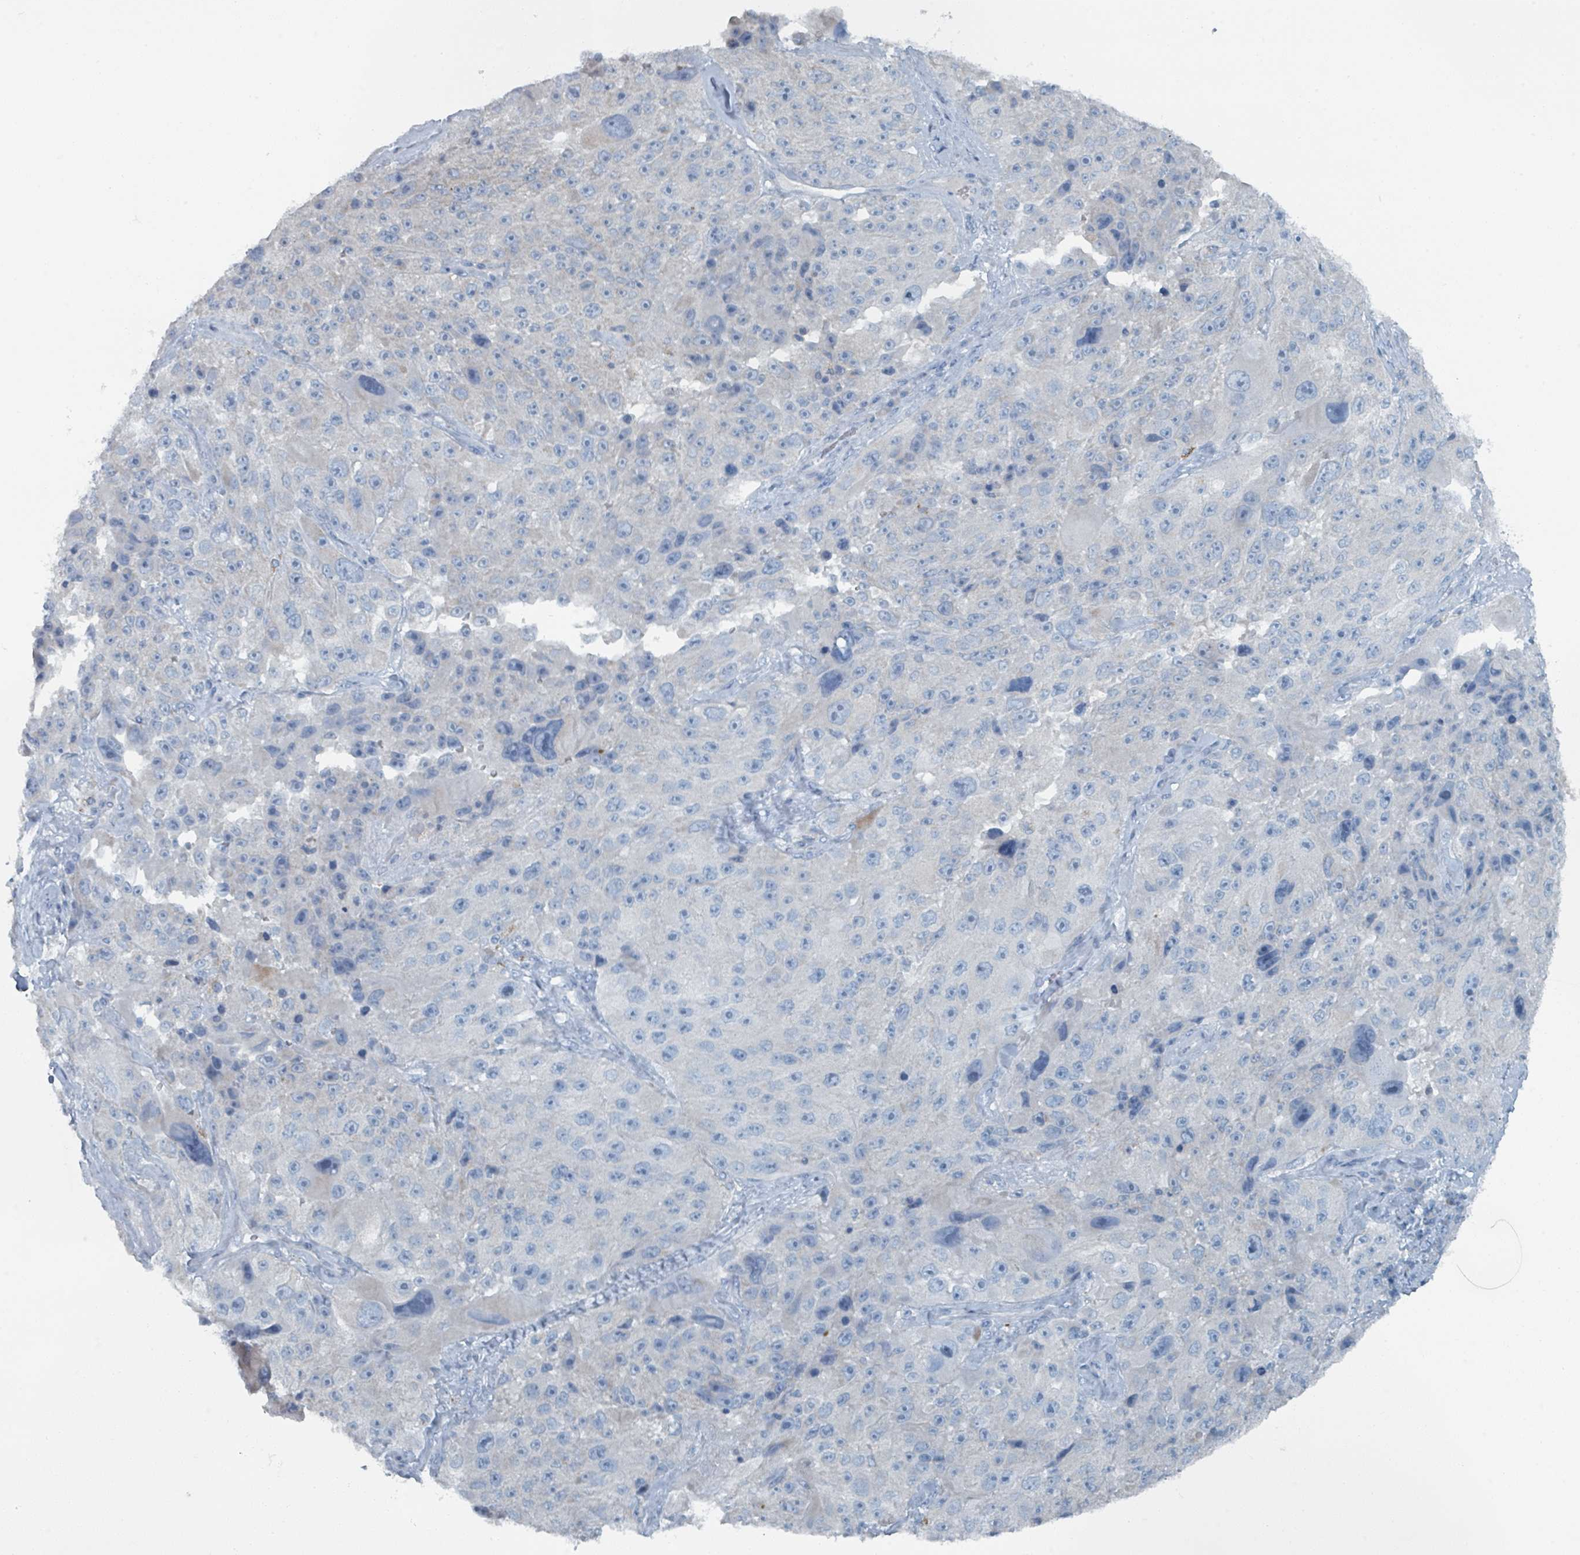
{"staining": {"intensity": "negative", "quantity": "none", "location": "none"}, "tissue": "melanoma", "cell_type": "Tumor cells", "image_type": "cancer", "snomed": [{"axis": "morphology", "description": "Malignant melanoma, Metastatic site"}, {"axis": "topography", "description": "Lymph node"}], "caption": "Immunohistochemical staining of human malignant melanoma (metastatic site) displays no significant expression in tumor cells.", "gene": "GAMT", "patient": {"sex": "male", "age": 62}}